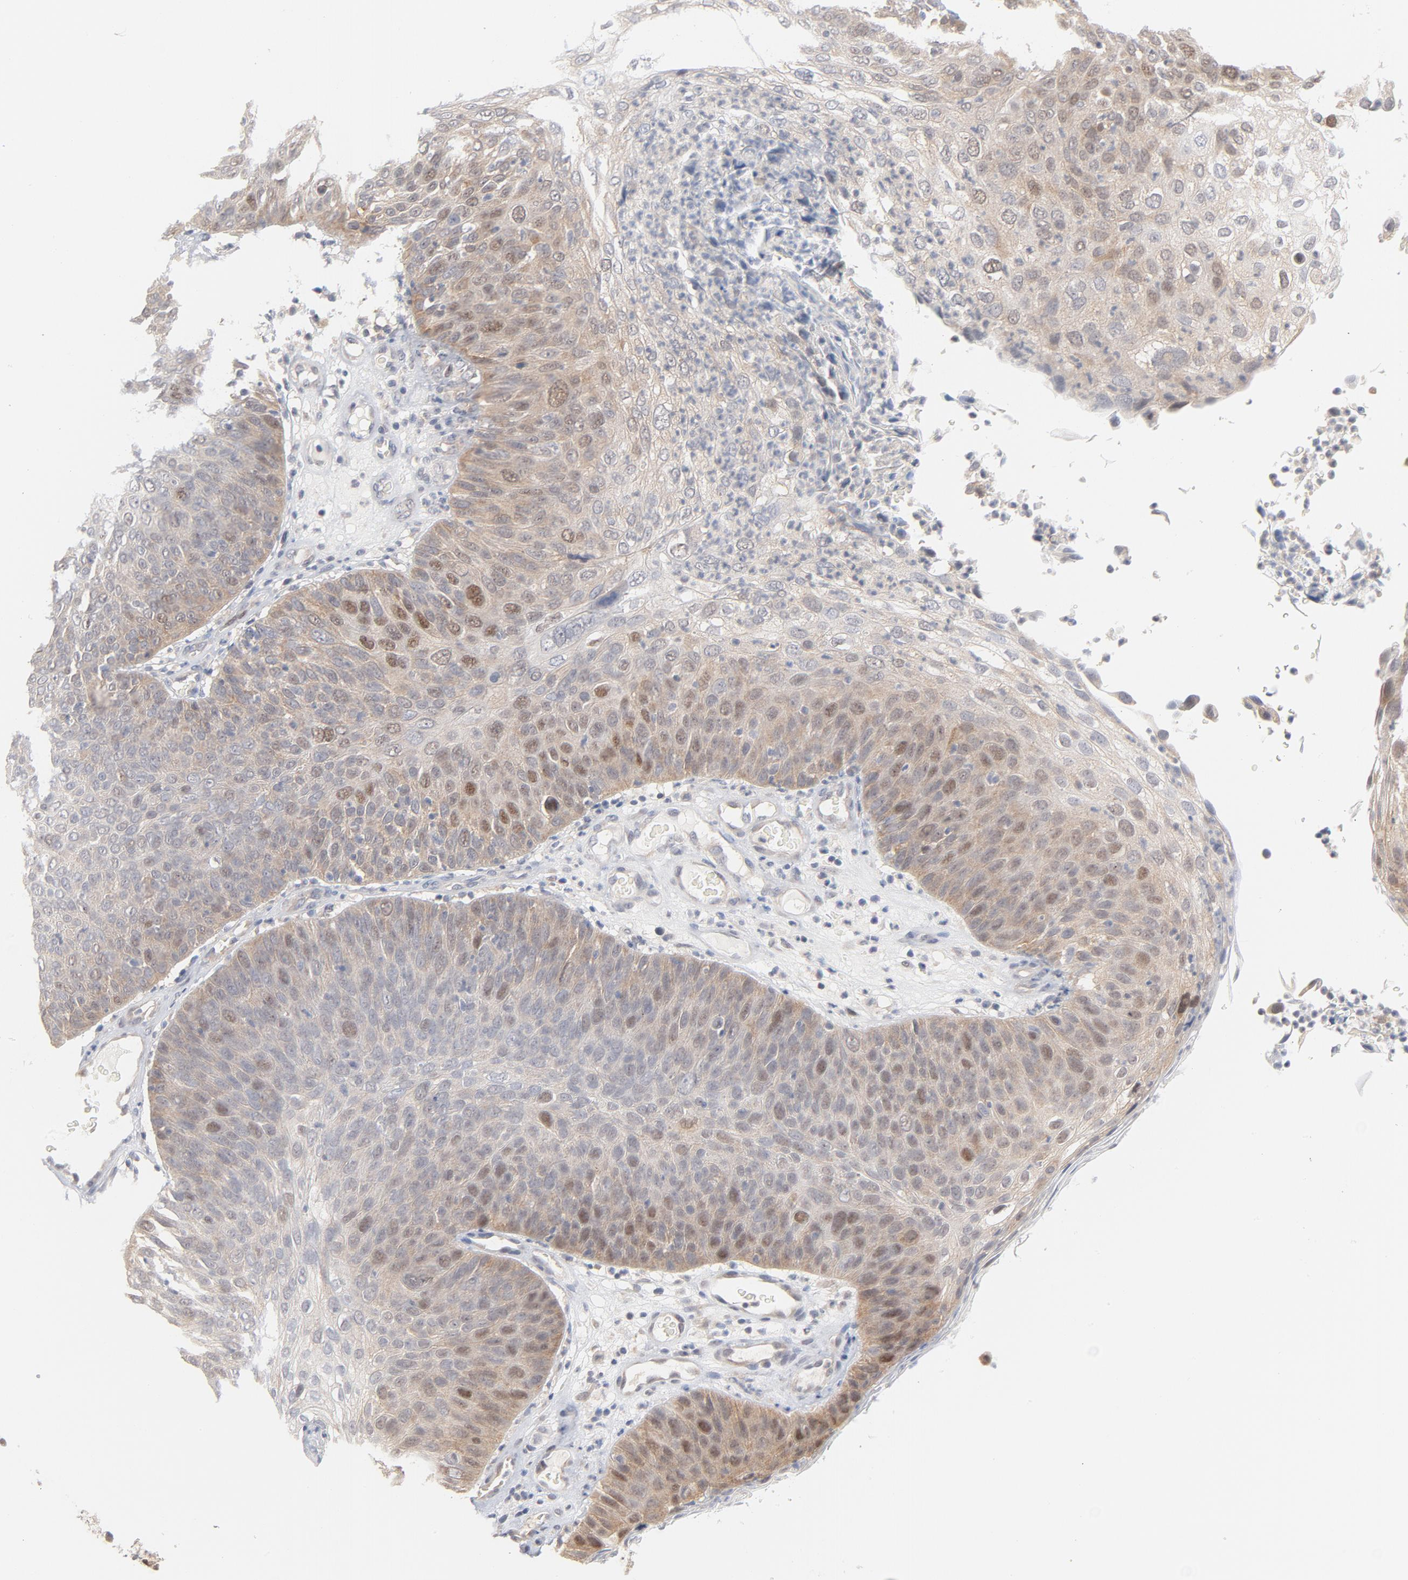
{"staining": {"intensity": "weak", "quantity": "<25%", "location": "nuclear"}, "tissue": "skin cancer", "cell_type": "Tumor cells", "image_type": "cancer", "snomed": [{"axis": "morphology", "description": "Squamous cell carcinoma, NOS"}, {"axis": "topography", "description": "Skin"}], "caption": "Immunohistochemical staining of human skin squamous cell carcinoma exhibits no significant staining in tumor cells.", "gene": "UBL4A", "patient": {"sex": "male", "age": 87}}